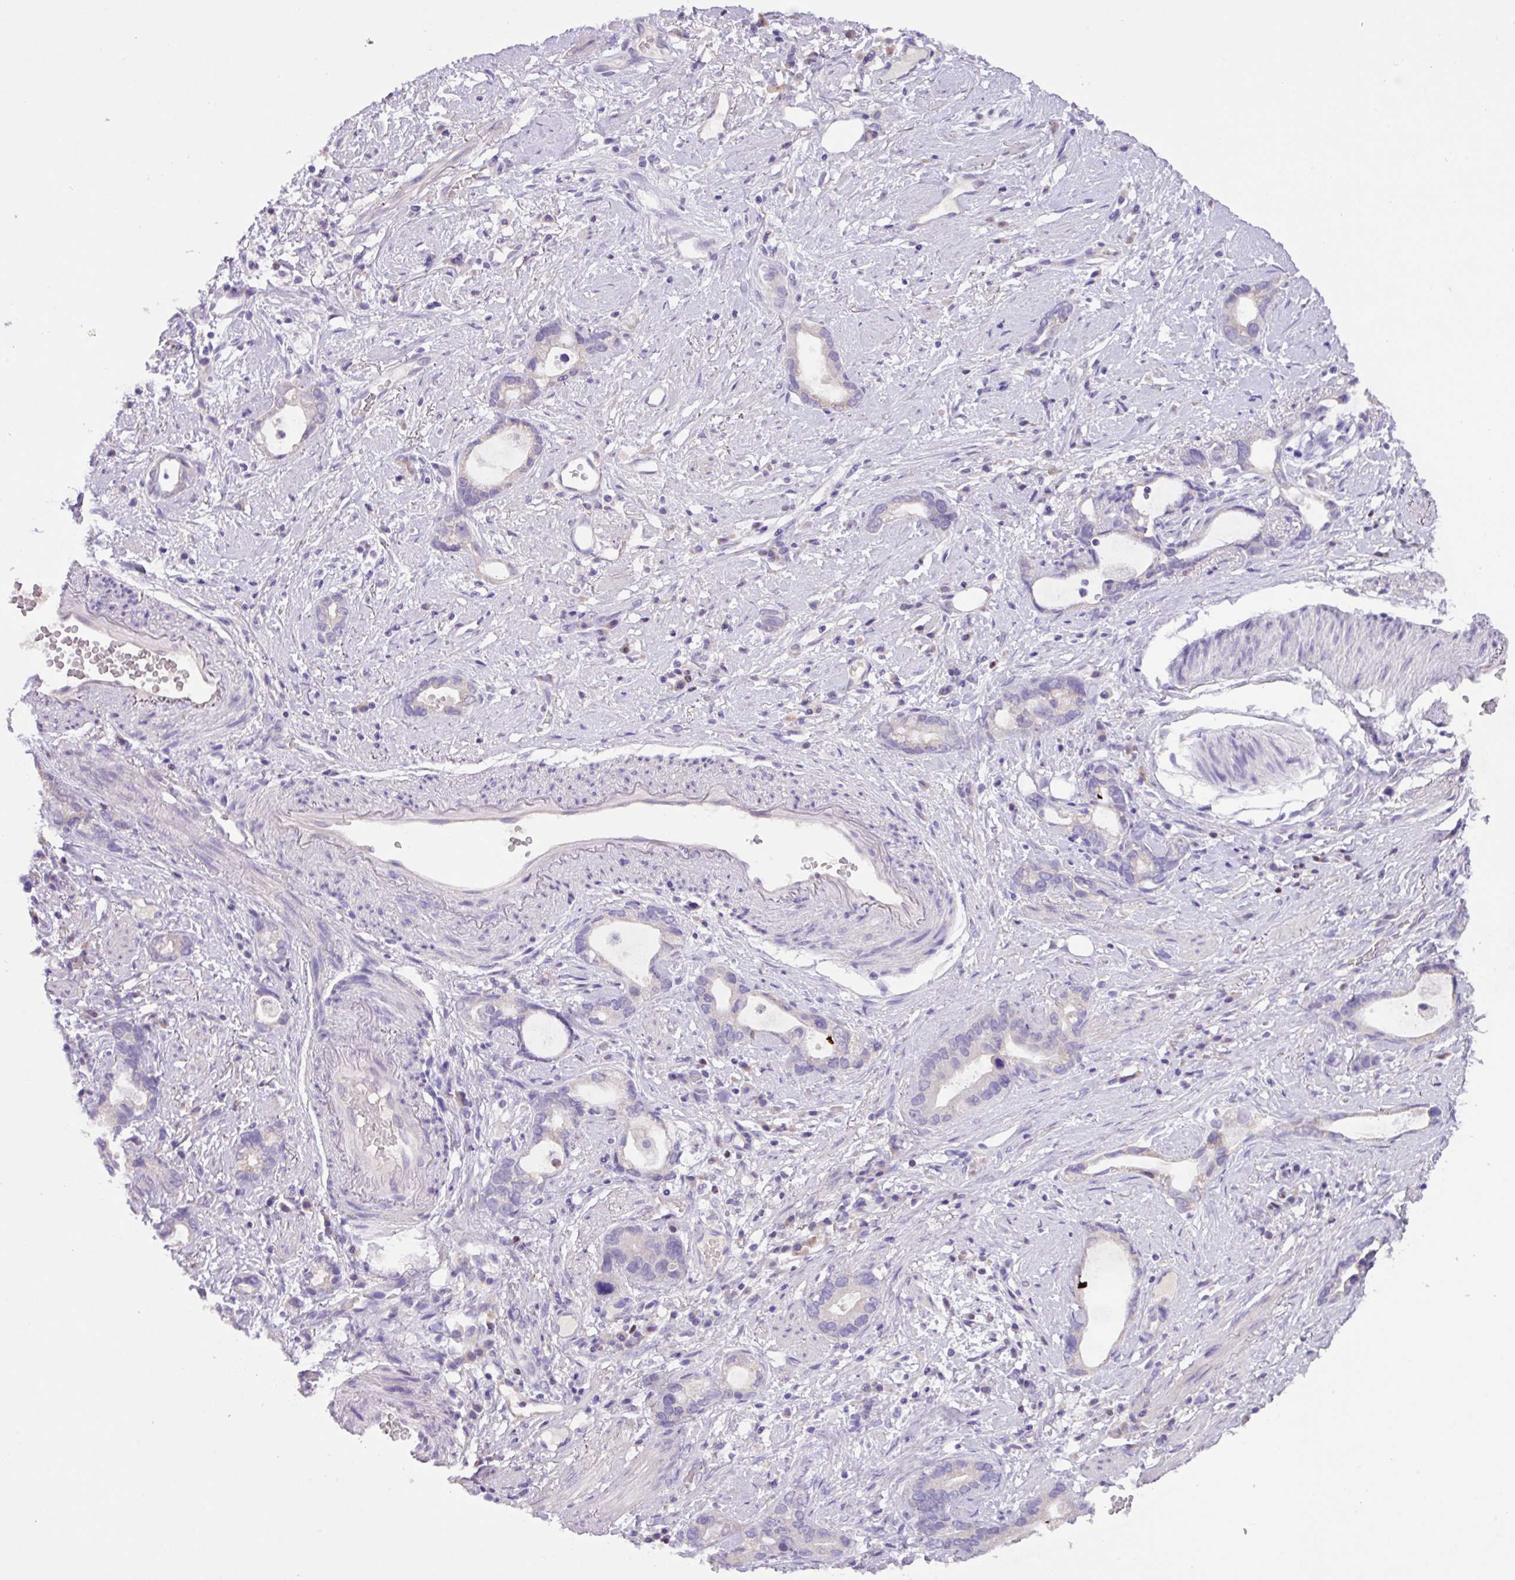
{"staining": {"intensity": "negative", "quantity": "none", "location": "none"}, "tissue": "stomach cancer", "cell_type": "Tumor cells", "image_type": "cancer", "snomed": [{"axis": "morphology", "description": "Adenocarcinoma, NOS"}, {"axis": "topography", "description": "Stomach"}], "caption": "DAB (3,3'-diaminobenzidine) immunohistochemical staining of adenocarcinoma (stomach) displays no significant expression in tumor cells.", "gene": "PAX8", "patient": {"sex": "male", "age": 55}}